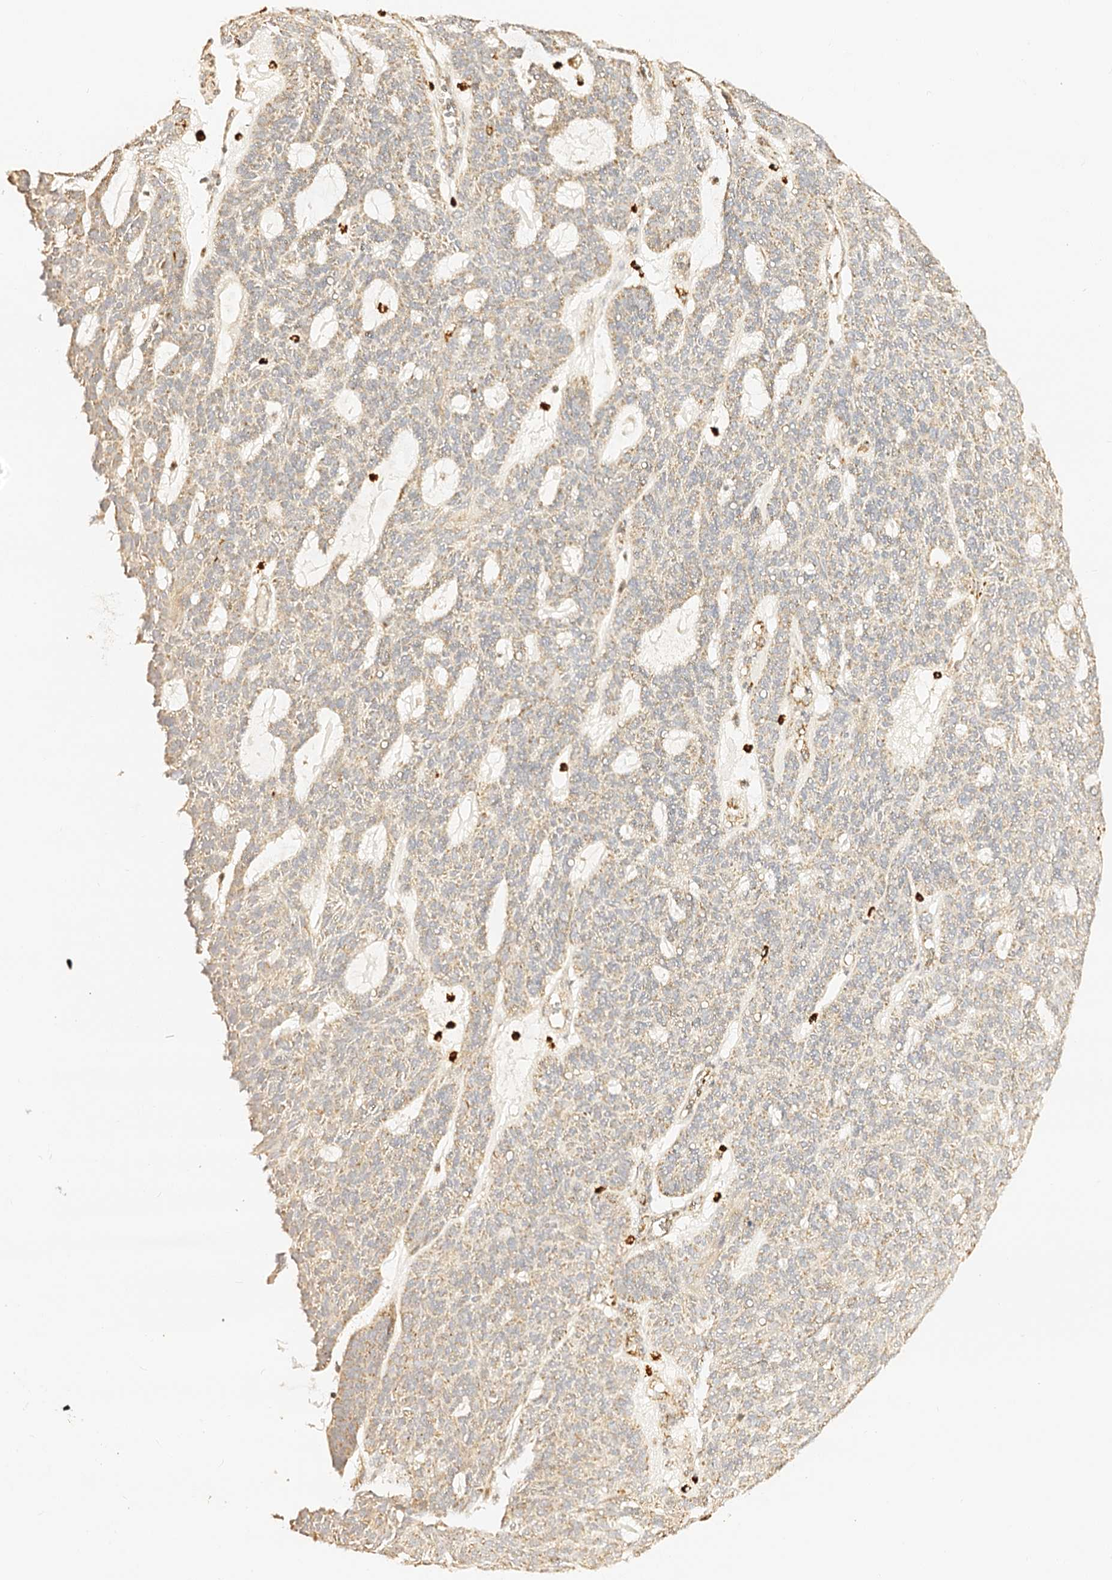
{"staining": {"intensity": "moderate", "quantity": "<25%", "location": "cytoplasmic/membranous"}, "tissue": "skin cancer", "cell_type": "Tumor cells", "image_type": "cancer", "snomed": [{"axis": "morphology", "description": "Squamous cell carcinoma, NOS"}, {"axis": "topography", "description": "Skin"}], "caption": "The image reveals immunohistochemical staining of skin cancer. There is moderate cytoplasmic/membranous staining is identified in approximately <25% of tumor cells.", "gene": "MAOB", "patient": {"sex": "female", "age": 90}}